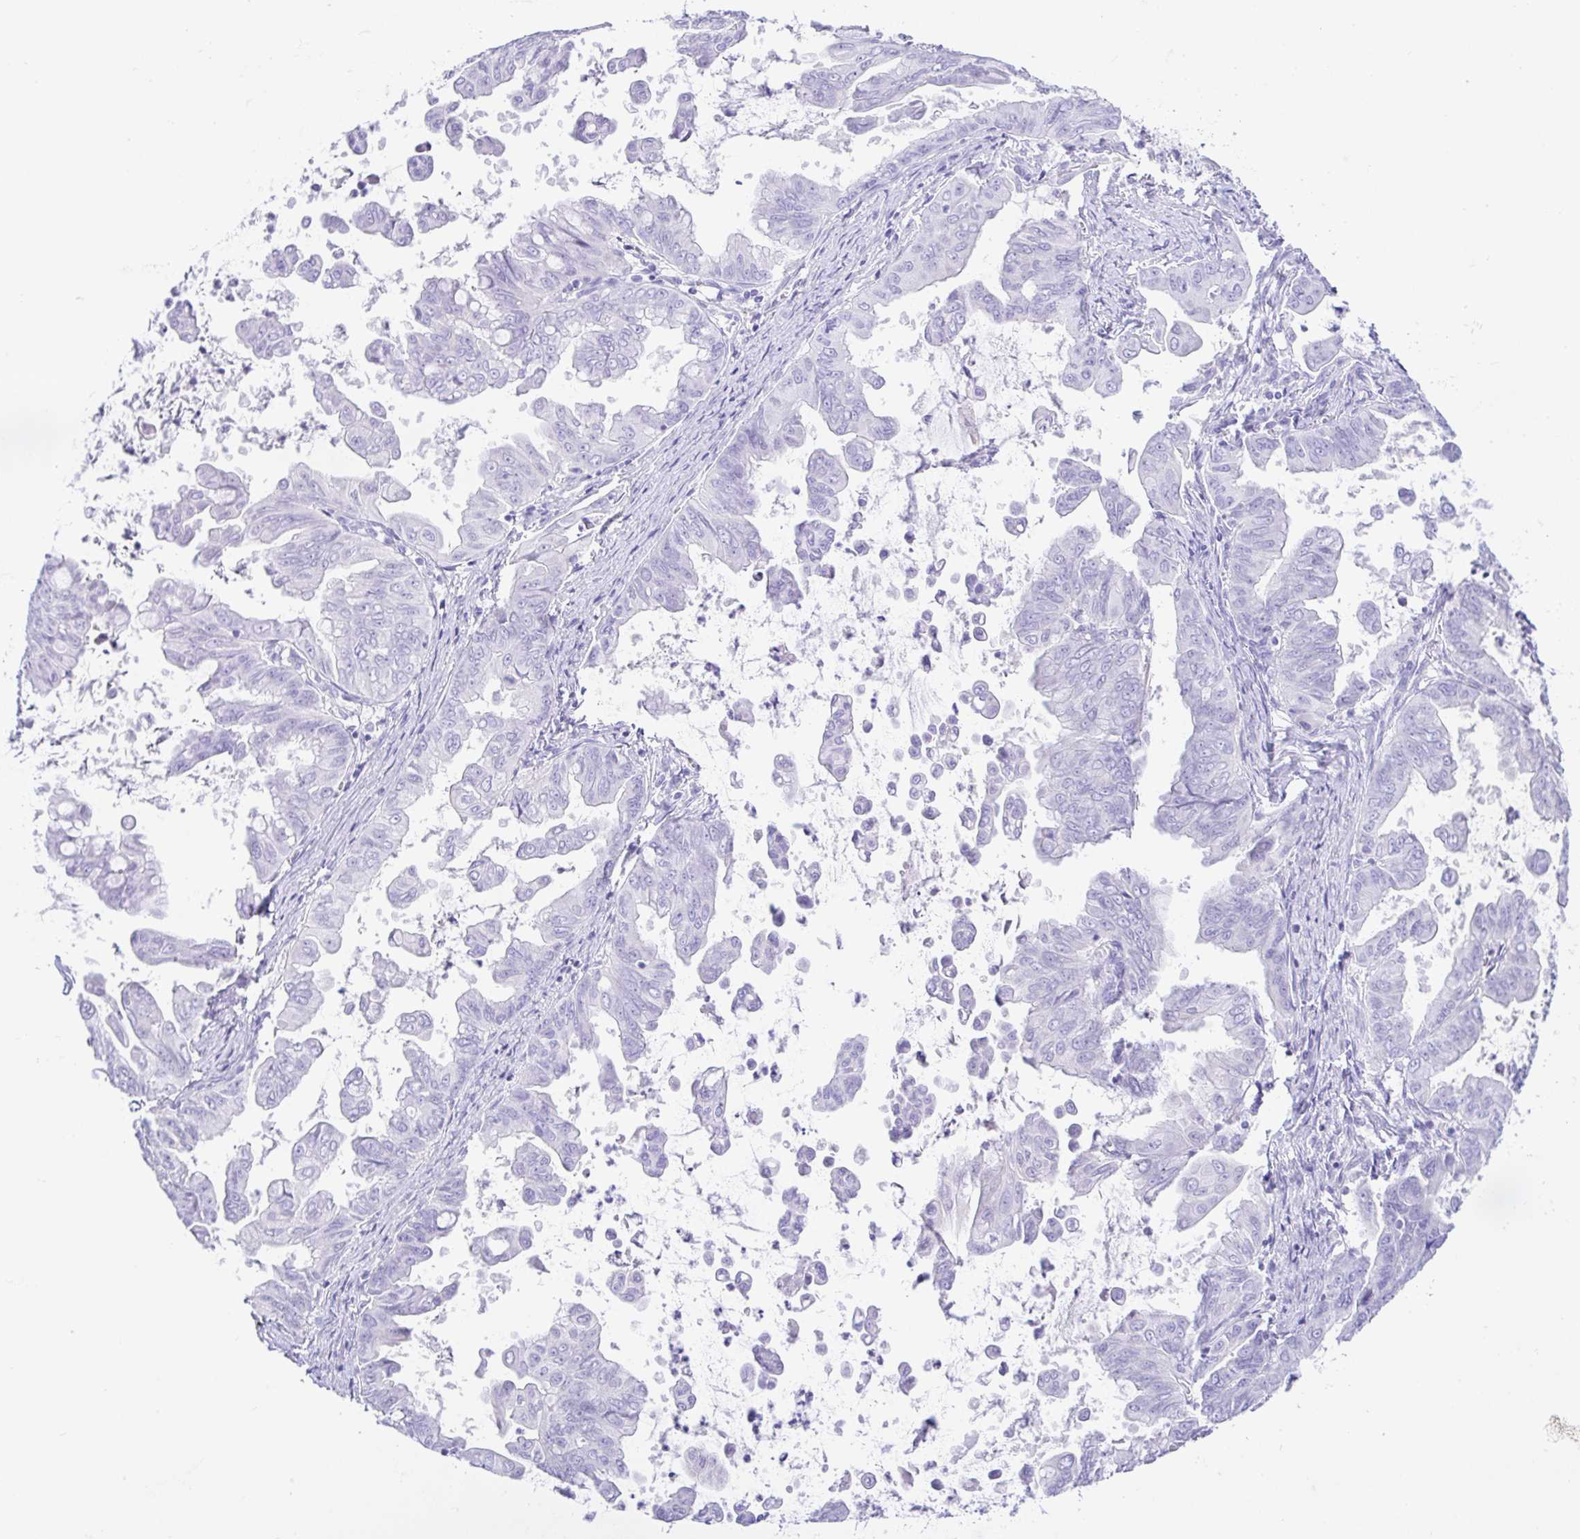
{"staining": {"intensity": "negative", "quantity": "none", "location": "none"}, "tissue": "stomach cancer", "cell_type": "Tumor cells", "image_type": "cancer", "snomed": [{"axis": "morphology", "description": "Adenocarcinoma, NOS"}, {"axis": "topography", "description": "Stomach, upper"}], "caption": "The image displays no staining of tumor cells in adenocarcinoma (stomach).", "gene": "PAX8", "patient": {"sex": "male", "age": 80}}